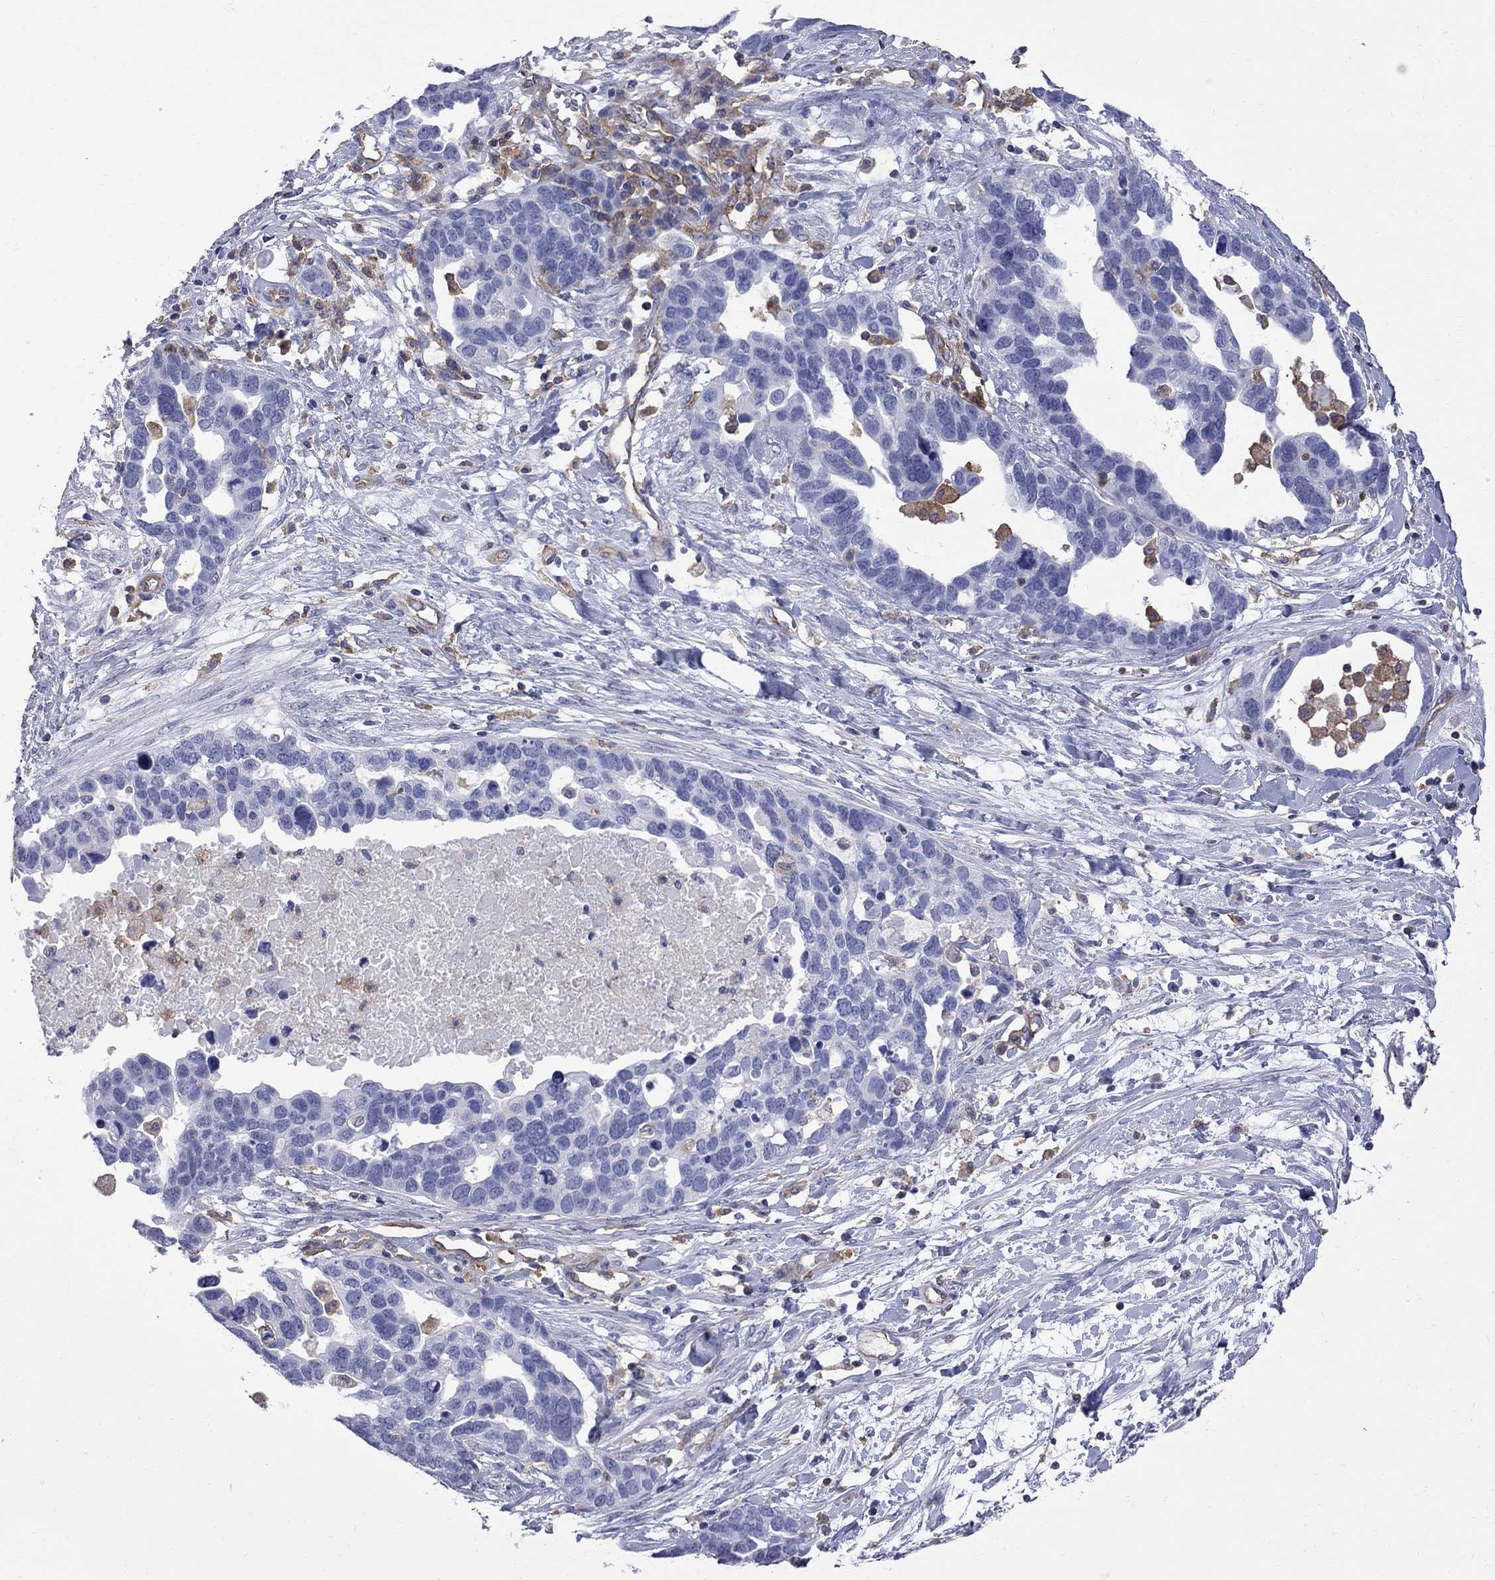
{"staining": {"intensity": "negative", "quantity": "none", "location": "none"}, "tissue": "ovarian cancer", "cell_type": "Tumor cells", "image_type": "cancer", "snomed": [{"axis": "morphology", "description": "Cystadenocarcinoma, serous, NOS"}, {"axis": "topography", "description": "Ovary"}], "caption": "Tumor cells are negative for brown protein staining in serous cystadenocarcinoma (ovarian).", "gene": "ABI3", "patient": {"sex": "female", "age": 54}}